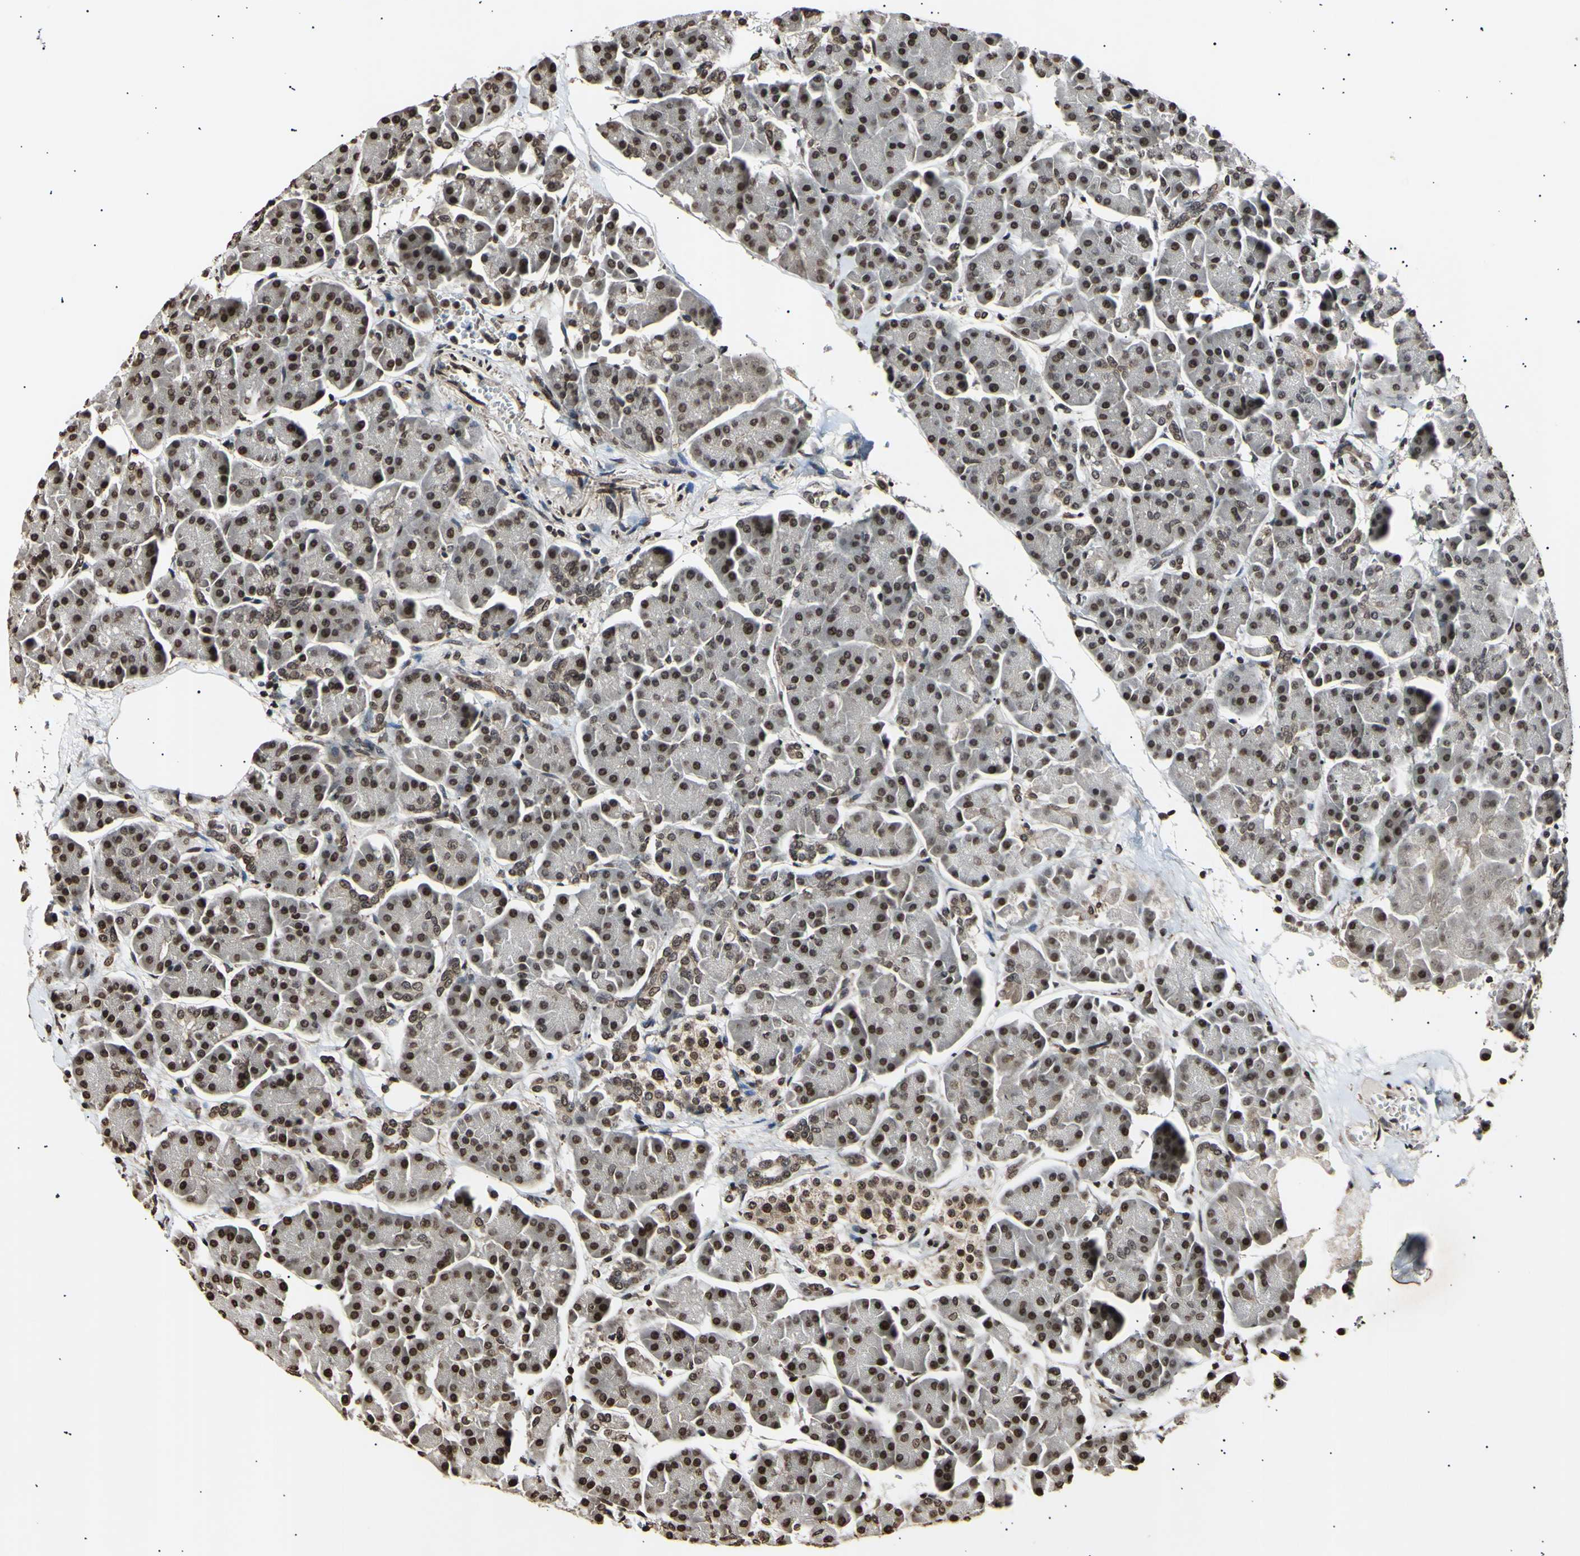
{"staining": {"intensity": "moderate", "quantity": "25%-75%", "location": "nuclear"}, "tissue": "pancreas", "cell_type": "Exocrine glandular cells", "image_type": "normal", "snomed": [{"axis": "morphology", "description": "Normal tissue, NOS"}, {"axis": "topography", "description": "Pancreas"}], "caption": "A medium amount of moderate nuclear expression is present in approximately 25%-75% of exocrine glandular cells in unremarkable pancreas.", "gene": "ANAPC7", "patient": {"sex": "female", "age": 70}}